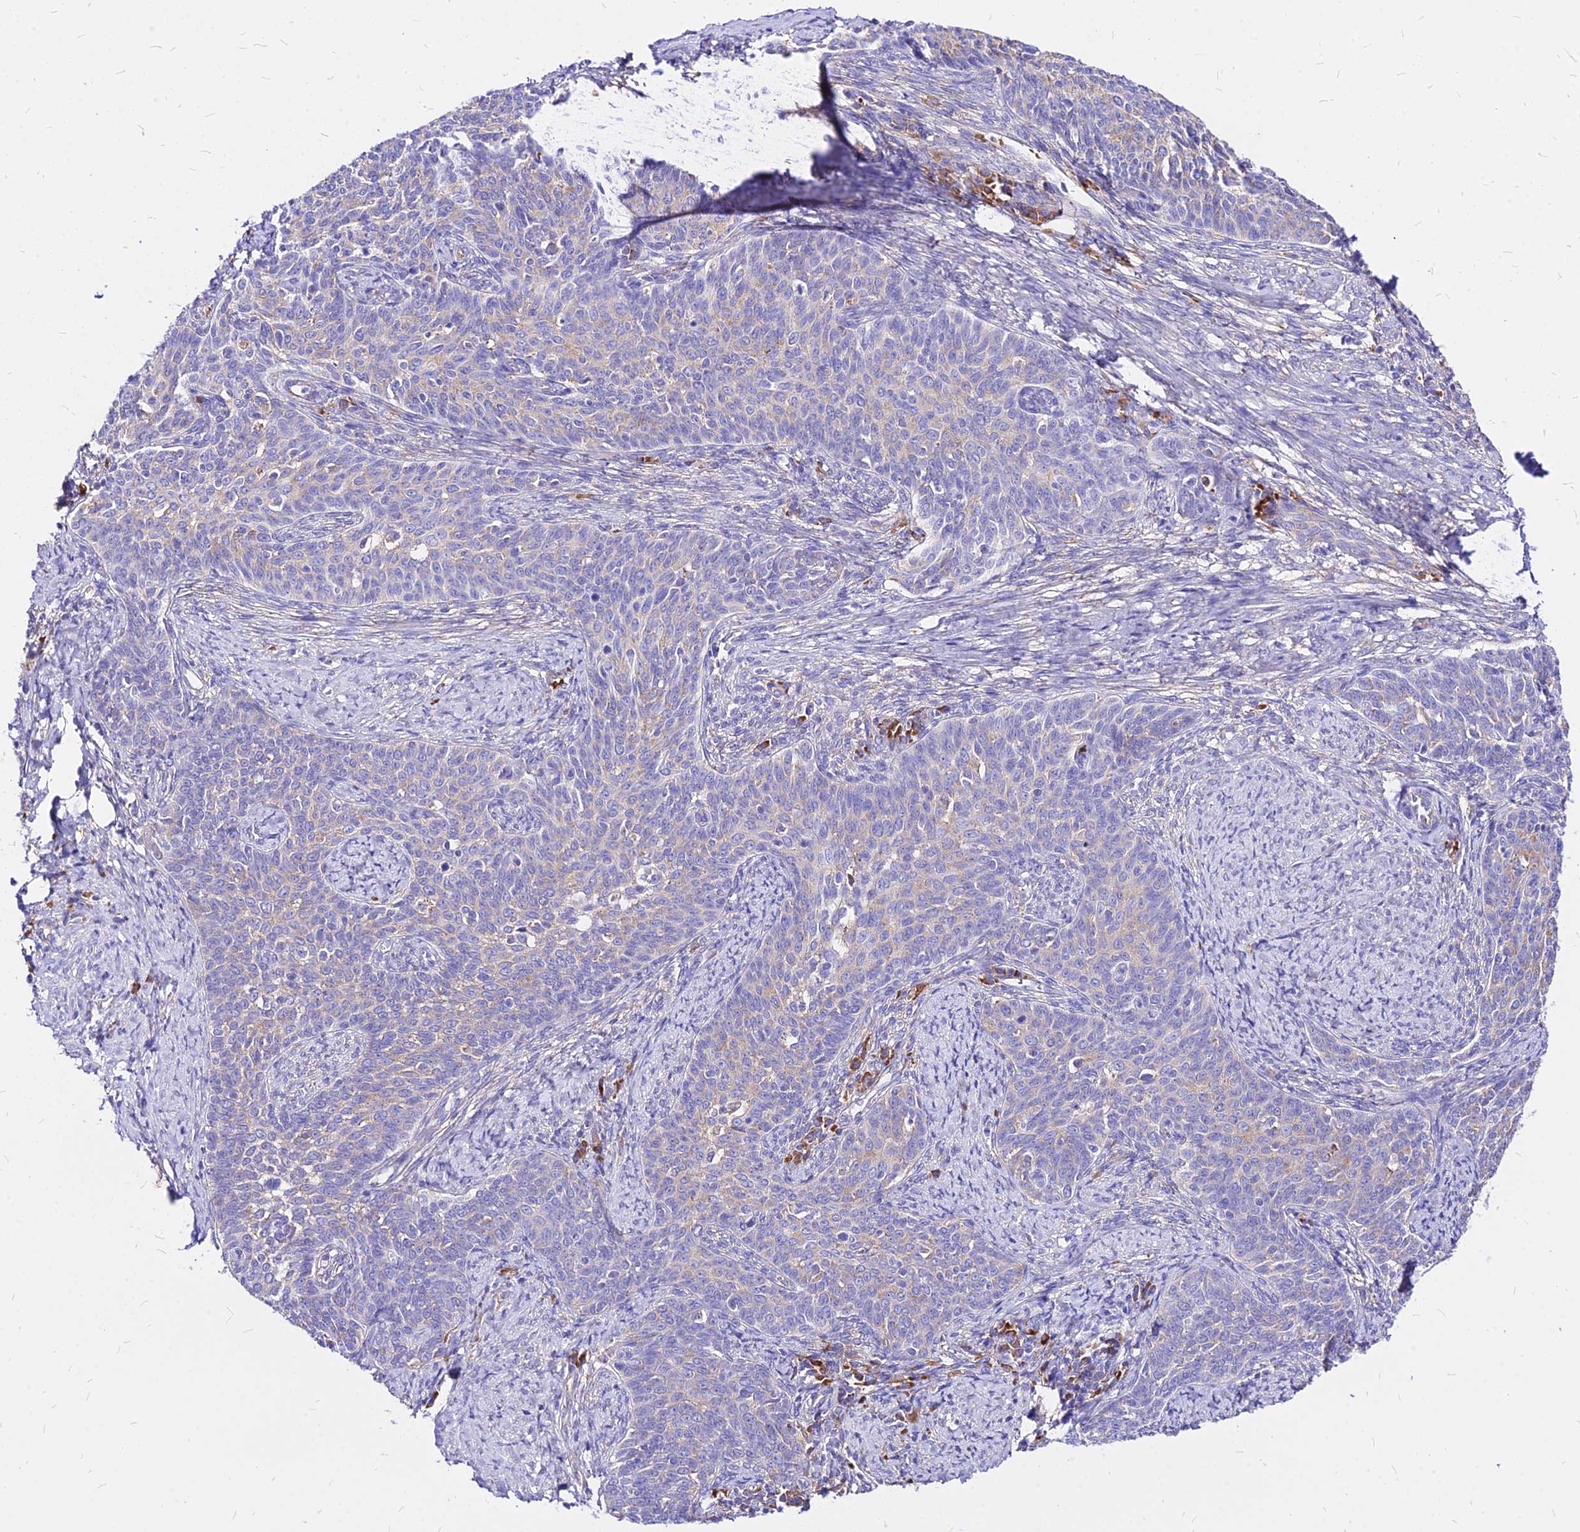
{"staining": {"intensity": "negative", "quantity": "none", "location": "none"}, "tissue": "cervical cancer", "cell_type": "Tumor cells", "image_type": "cancer", "snomed": [{"axis": "morphology", "description": "Squamous cell carcinoma, NOS"}, {"axis": "topography", "description": "Cervix"}], "caption": "Tumor cells are negative for brown protein staining in cervical squamous cell carcinoma. (DAB immunohistochemistry with hematoxylin counter stain).", "gene": "RPL19", "patient": {"sex": "female", "age": 39}}